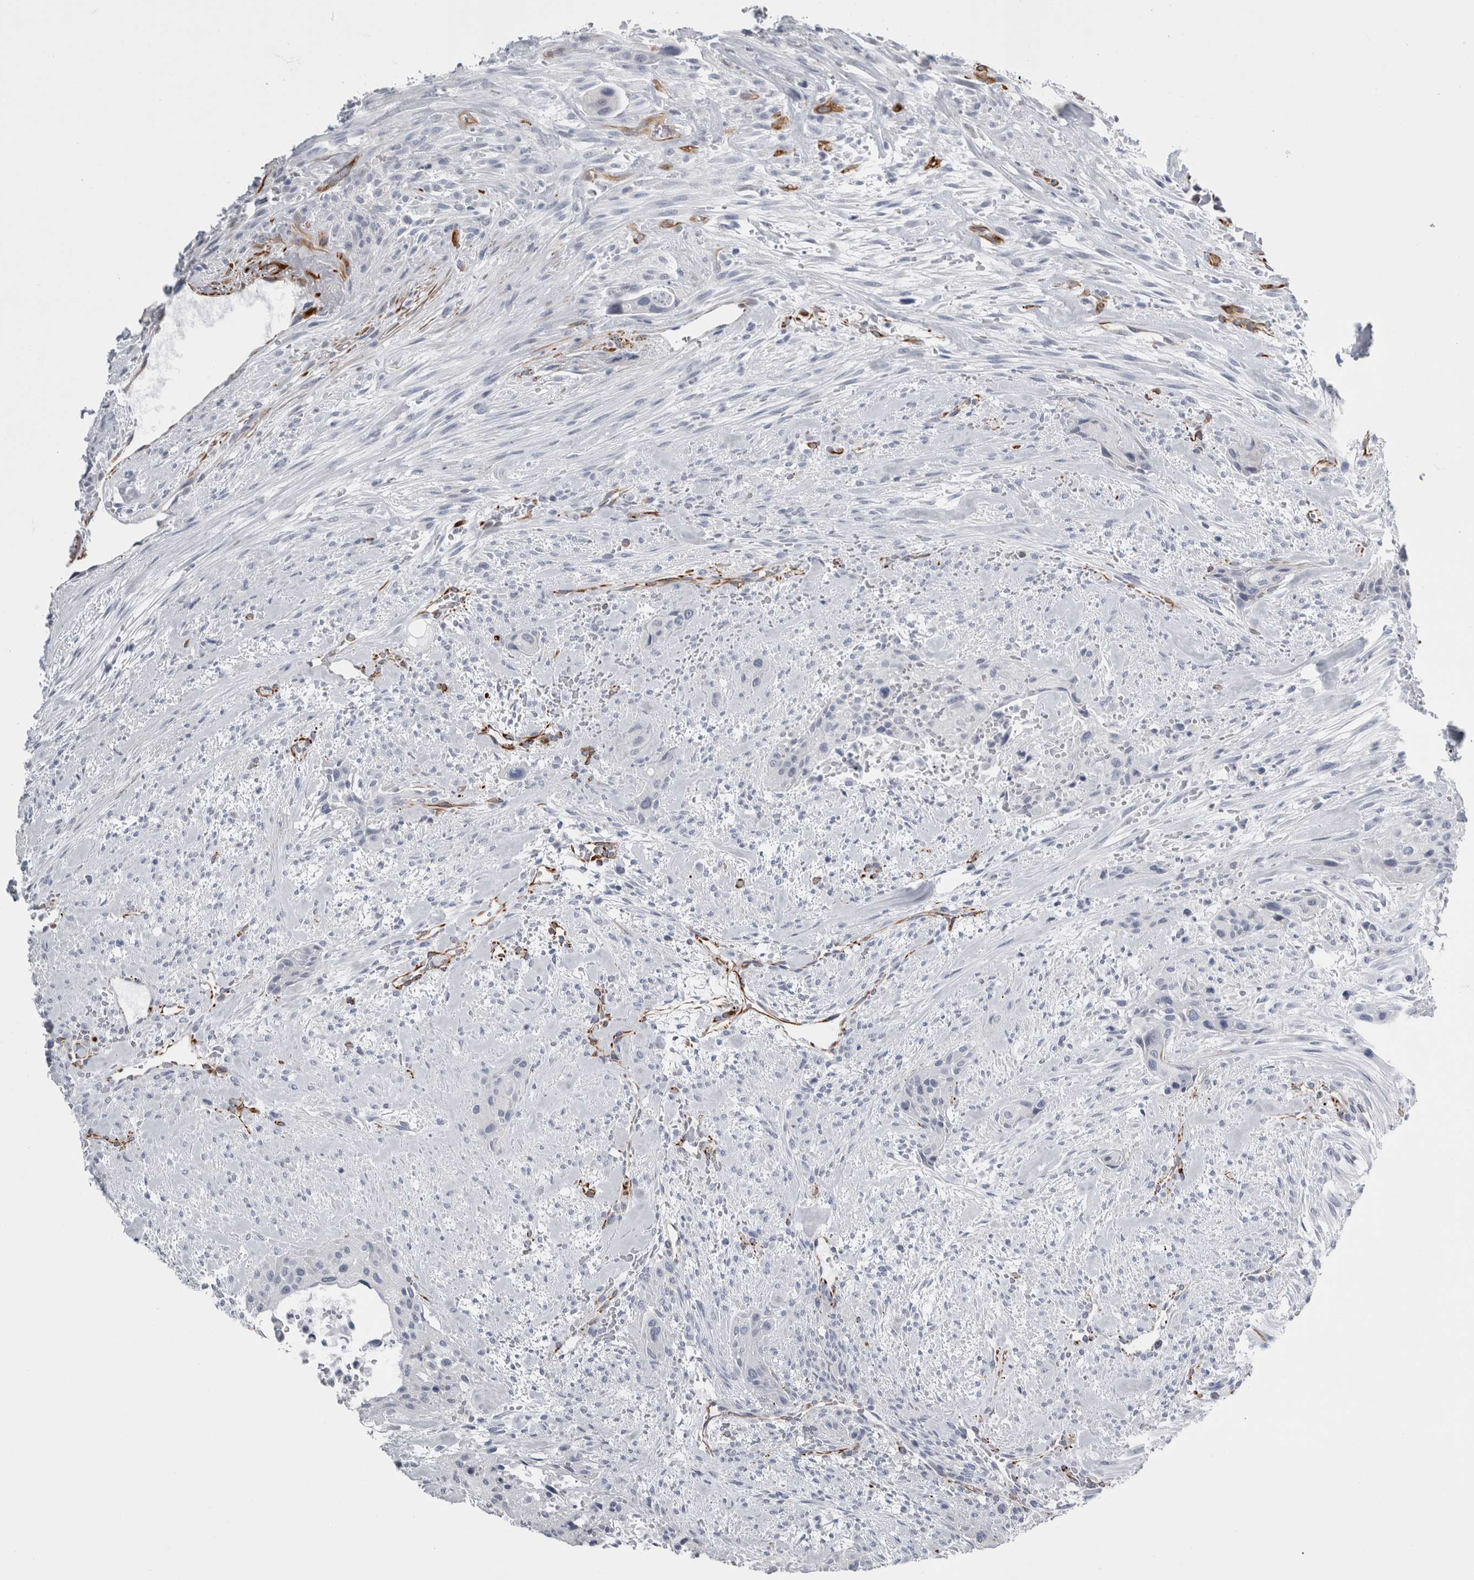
{"staining": {"intensity": "negative", "quantity": "none", "location": "none"}, "tissue": "urothelial cancer", "cell_type": "Tumor cells", "image_type": "cancer", "snomed": [{"axis": "morphology", "description": "Urothelial carcinoma, High grade"}, {"axis": "topography", "description": "Urinary bladder"}], "caption": "A high-resolution micrograph shows immunohistochemistry staining of urothelial cancer, which exhibits no significant staining in tumor cells. The staining was performed using DAB to visualize the protein expression in brown, while the nuclei were stained in blue with hematoxylin (Magnification: 20x).", "gene": "VWDE", "patient": {"sex": "male", "age": 35}}